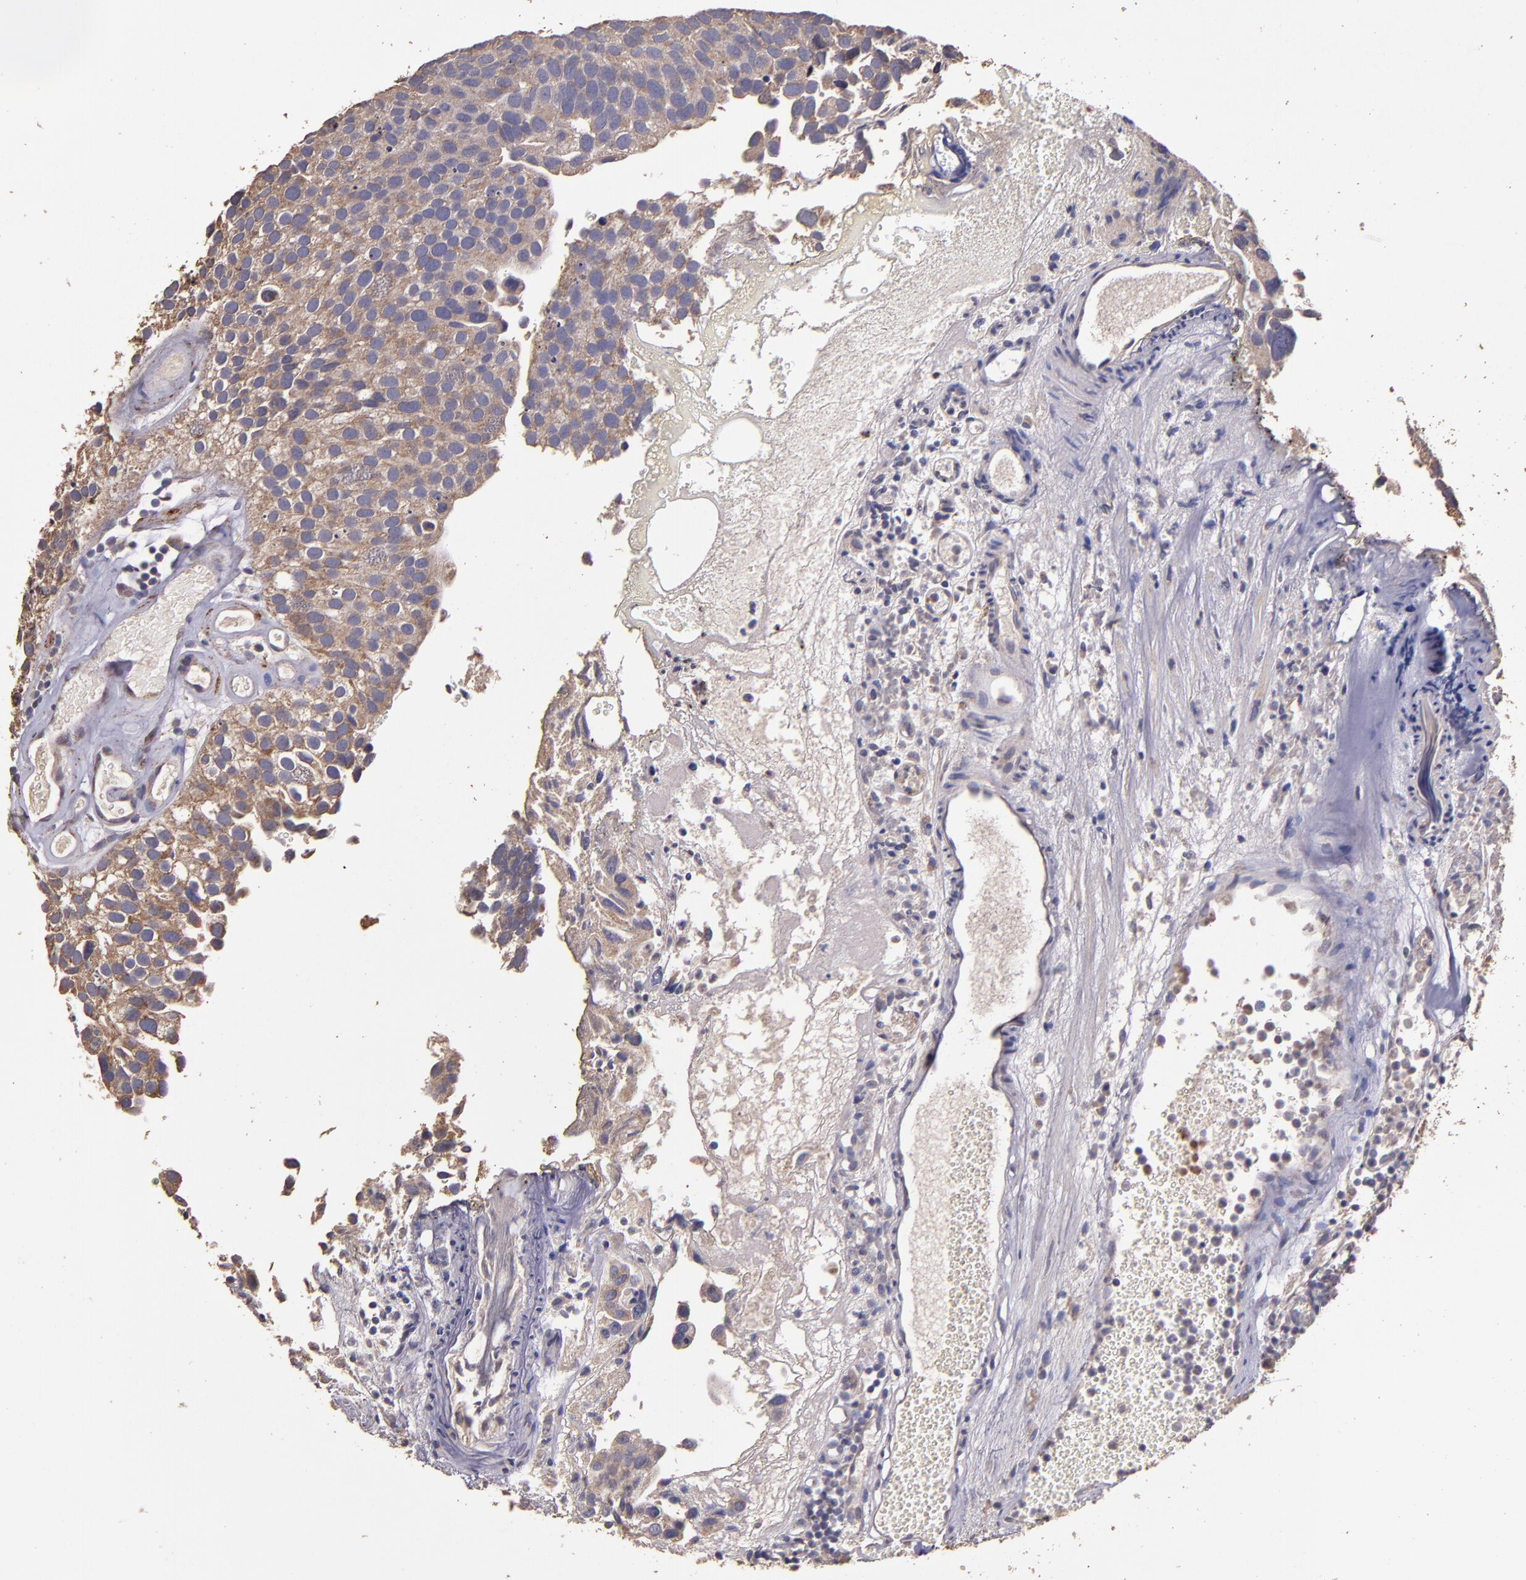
{"staining": {"intensity": "weak", "quantity": ">75%", "location": "cytoplasmic/membranous"}, "tissue": "urothelial cancer", "cell_type": "Tumor cells", "image_type": "cancer", "snomed": [{"axis": "morphology", "description": "Urothelial carcinoma, High grade"}, {"axis": "topography", "description": "Urinary bladder"}], "caption": "Immunohistochemical staining of human high-grade urothelial carcinoma exhibits low levels of weak cytoplasmic/membranous protein staining in approximately >75% of tumor cells. Immunohistochemistry (ihc) stains the protein in brown and the nuclei are stained blue.", "gene": "HECTD1", "patient": {"sex": "male", "age": 72}}